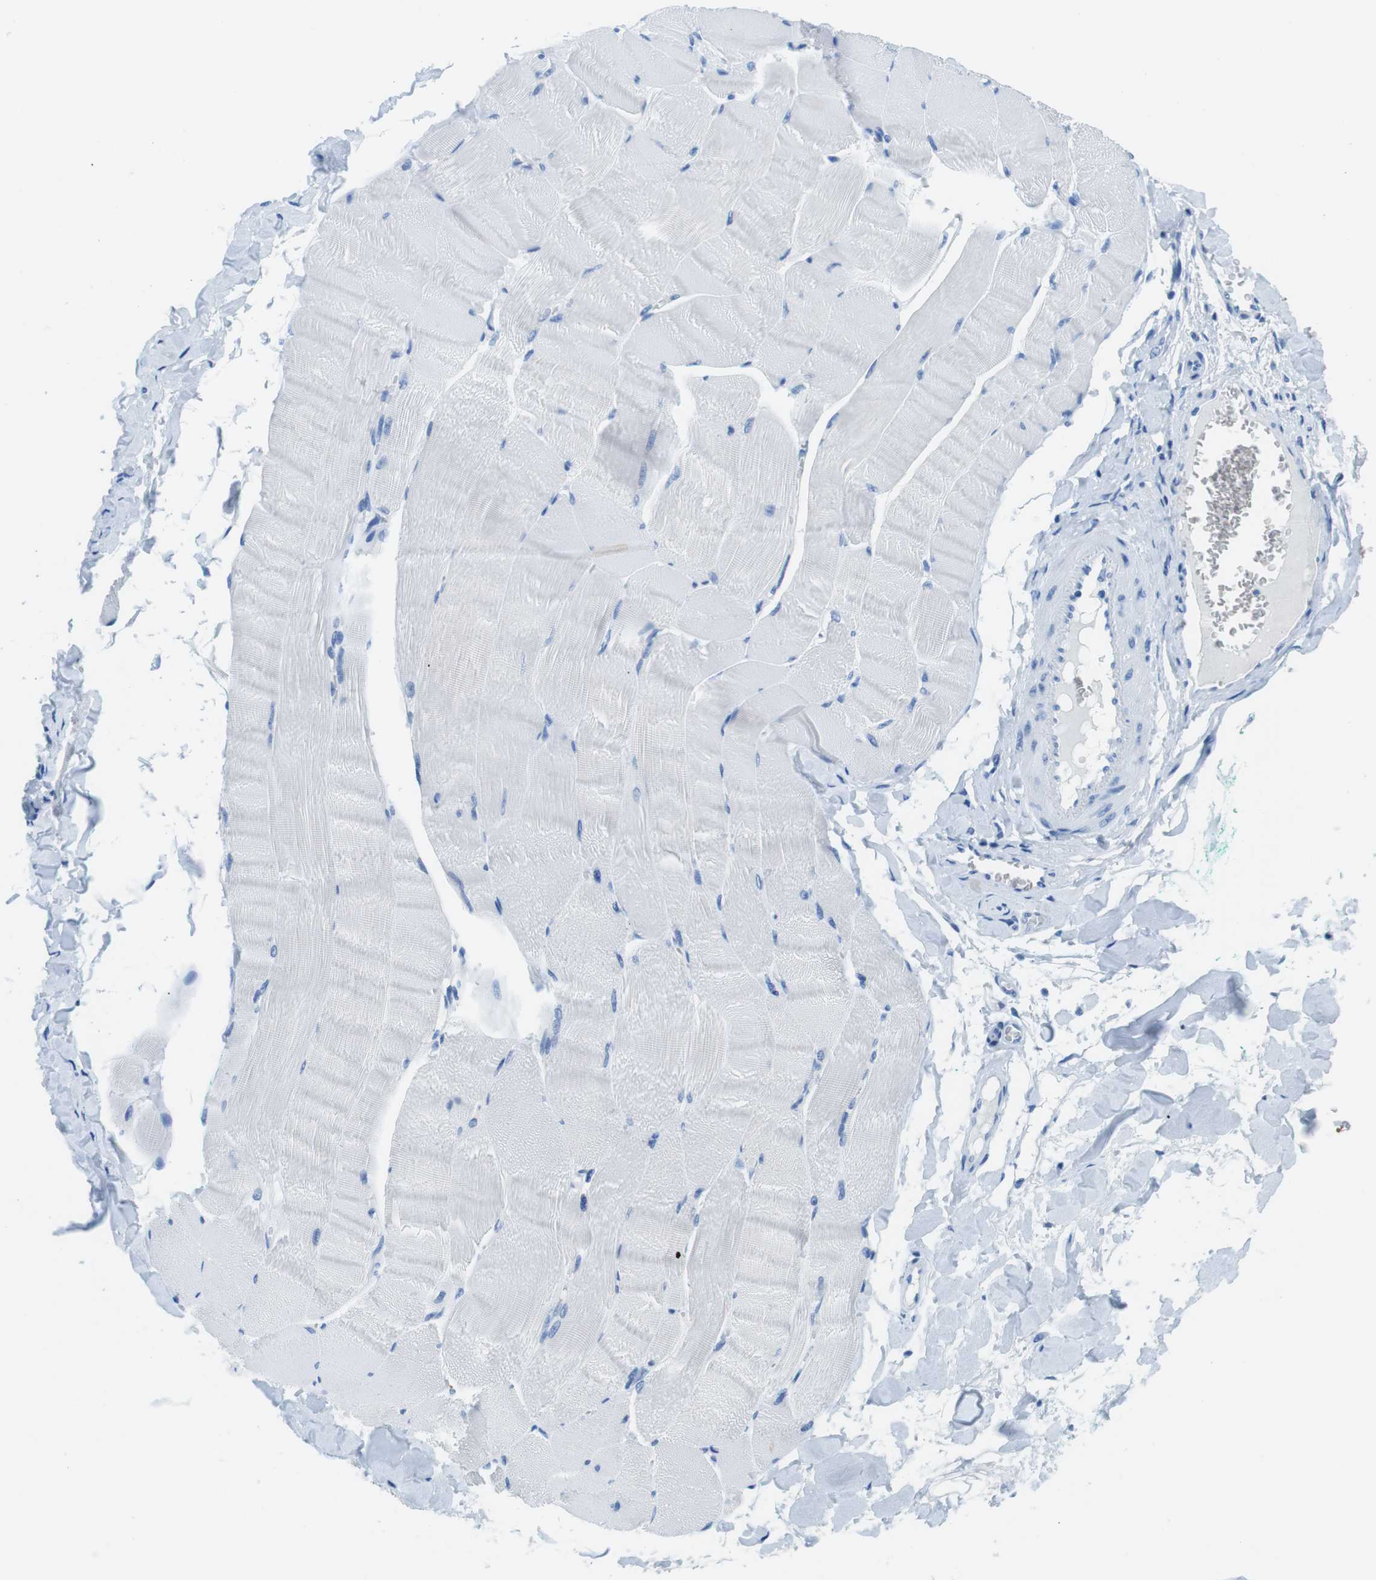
{"staining": {"intensity": "negative", "quantity": "none", "location": "none"}, "tissue": "skeletal muscle", "cell_type": "Myocytes", "image_type": "normal", "snomed": [{"axis": "morphology", "description": "Normal tissue, NOS"}, {"axis": "morphology", "description": "Squamous cell carcinoma, NOS"}, {"axis": "topography", "description": "Skeletal muscle"}], "caption": "Immunohistochemistry of benign human skeletal muscle demonstrates no expression in myocytes. (DAB (3,3'-diaminobenzidine) IHC with hematoxylin counter stain).", "gene": "TFAP2C", "patient": {"sex": "male", "age": 51}}